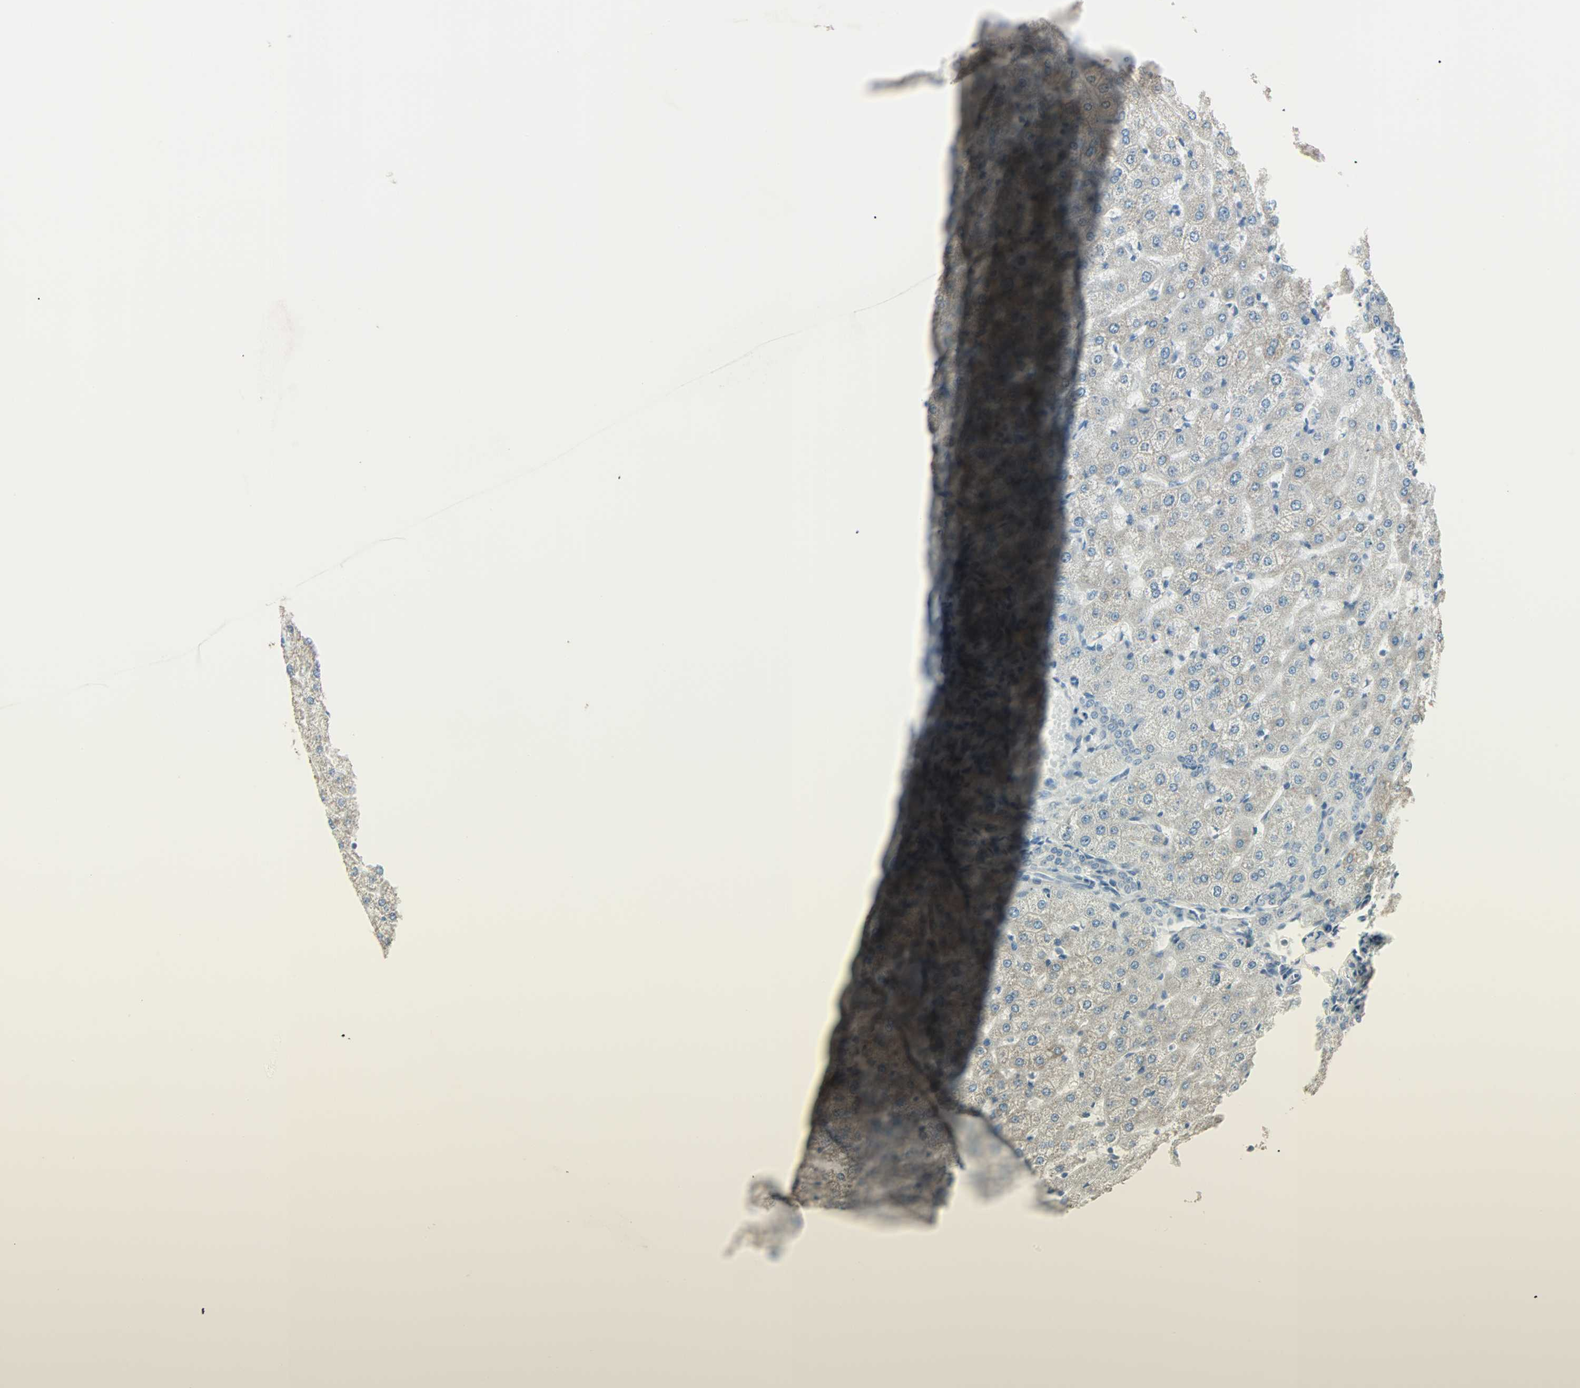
{"staining": {"intensity": "negative", "quantity": "none", "location": "none"}, "tissue": "liver", "cell_type": "Cholangiocytes", "image_type": "normal", "snomed": [{"axis": "morphology", "description": "Normal tissue, NOS"}, {"axis": "morphology", "description": "Fibrosis, NOS"}, {"axis": "topography", "description": "Liver"}], "caption": "IHC of benign human liver displays no staining in cholangiocytes. (DAB immunohistochemistry (IHC) with hematoxylin counter stain).", "gene": "IDH2", "patient": {"sex": "female", "age": 29}}